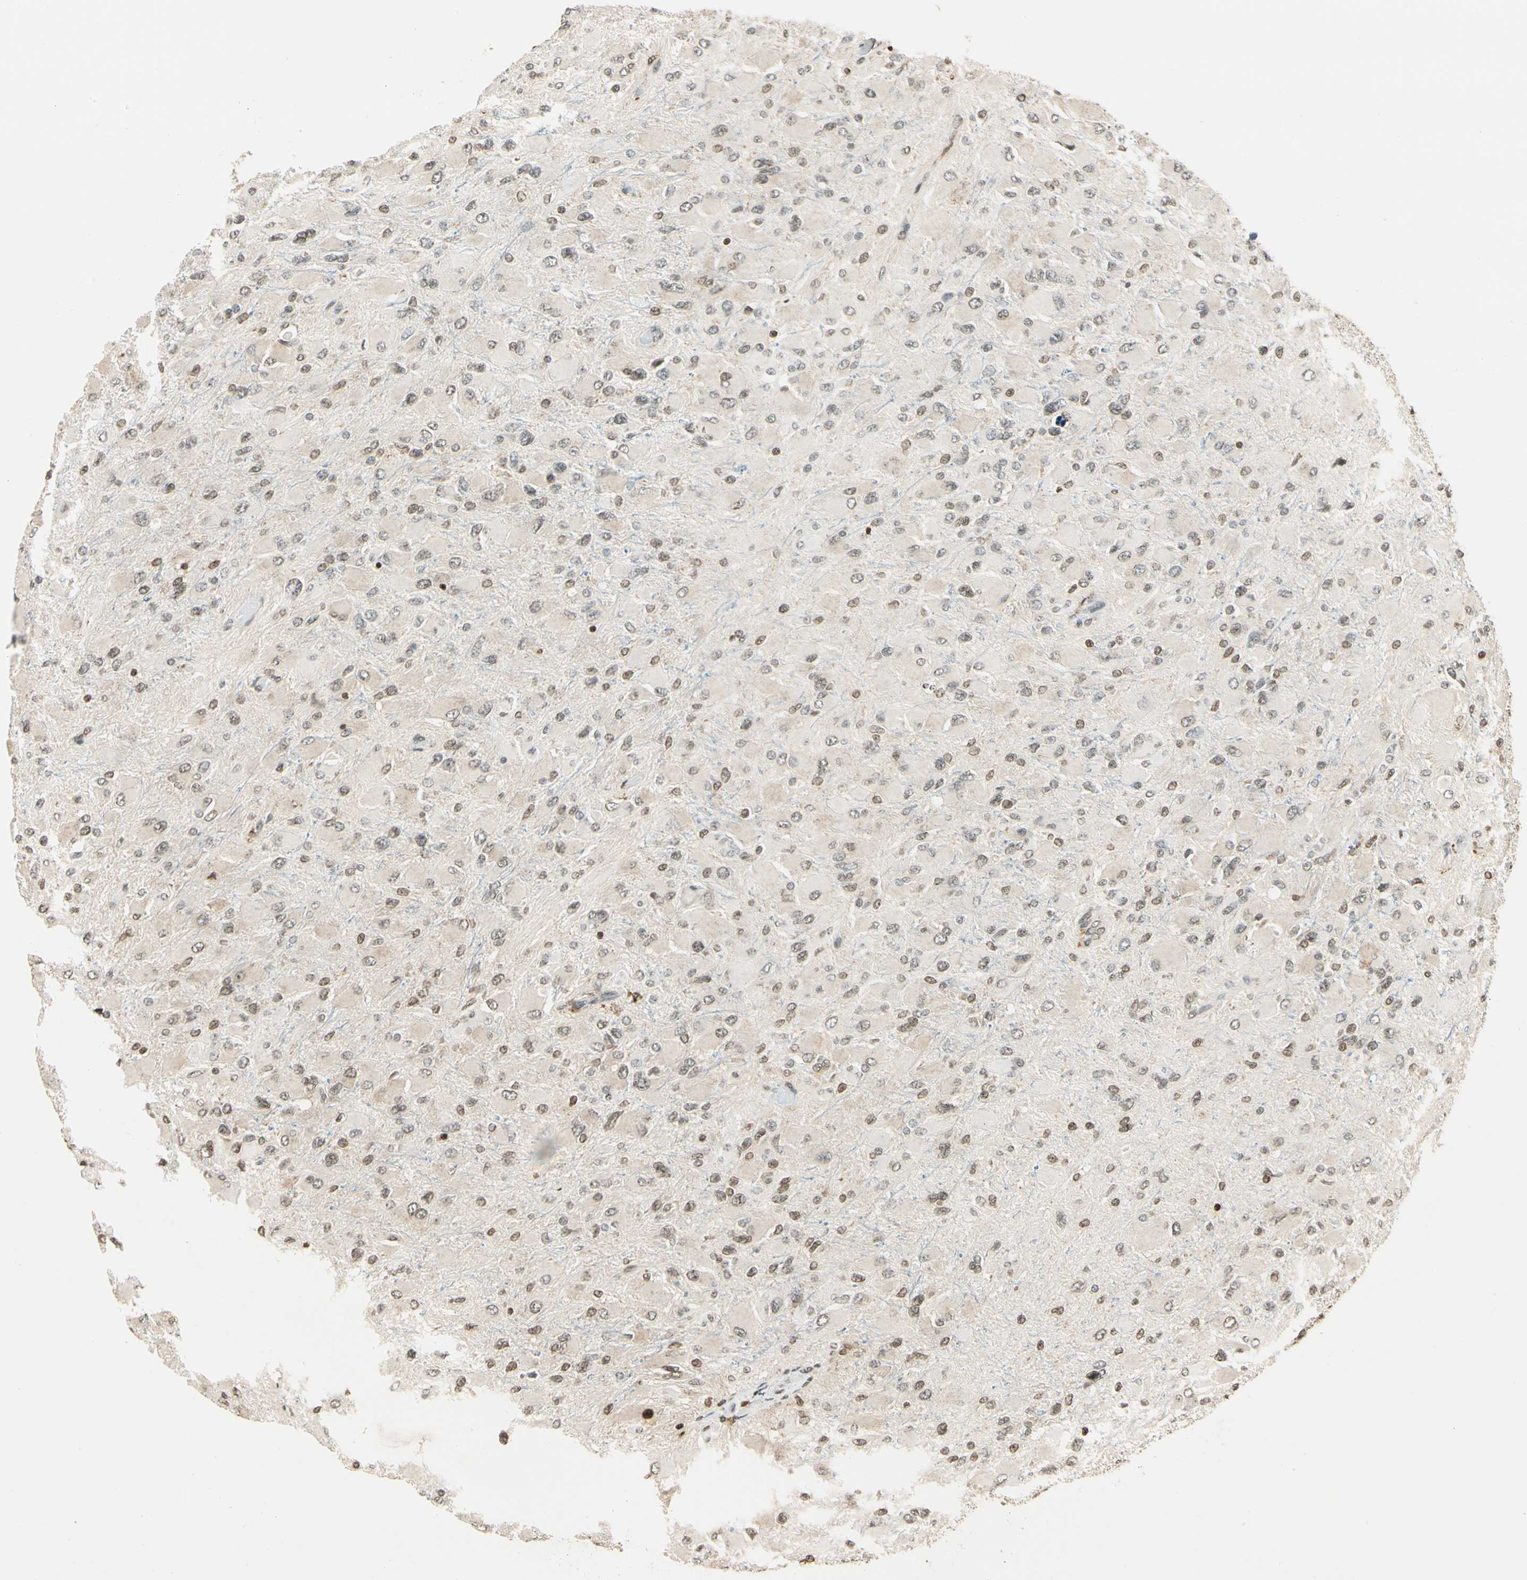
{"staining": {"intensity": "weak", "quantity": ">75%", "location": "nuclear"}, "tissue": "glioma", "cell_type": "Tumor cells", "image_type": "cancer", "snomed": [{"axis": "morphology", "description": "Glioma, malignant, High grade"}, {"axis": "topography", "description": "Cerebral cortex"}], "caption": "IHC of malignant glioma (high-grade) exhibits low levels of weak nuclear staining in approximately >75% of tumor cells.", "gene": "FER", "patient": {"sex": "female", "age": 36}}